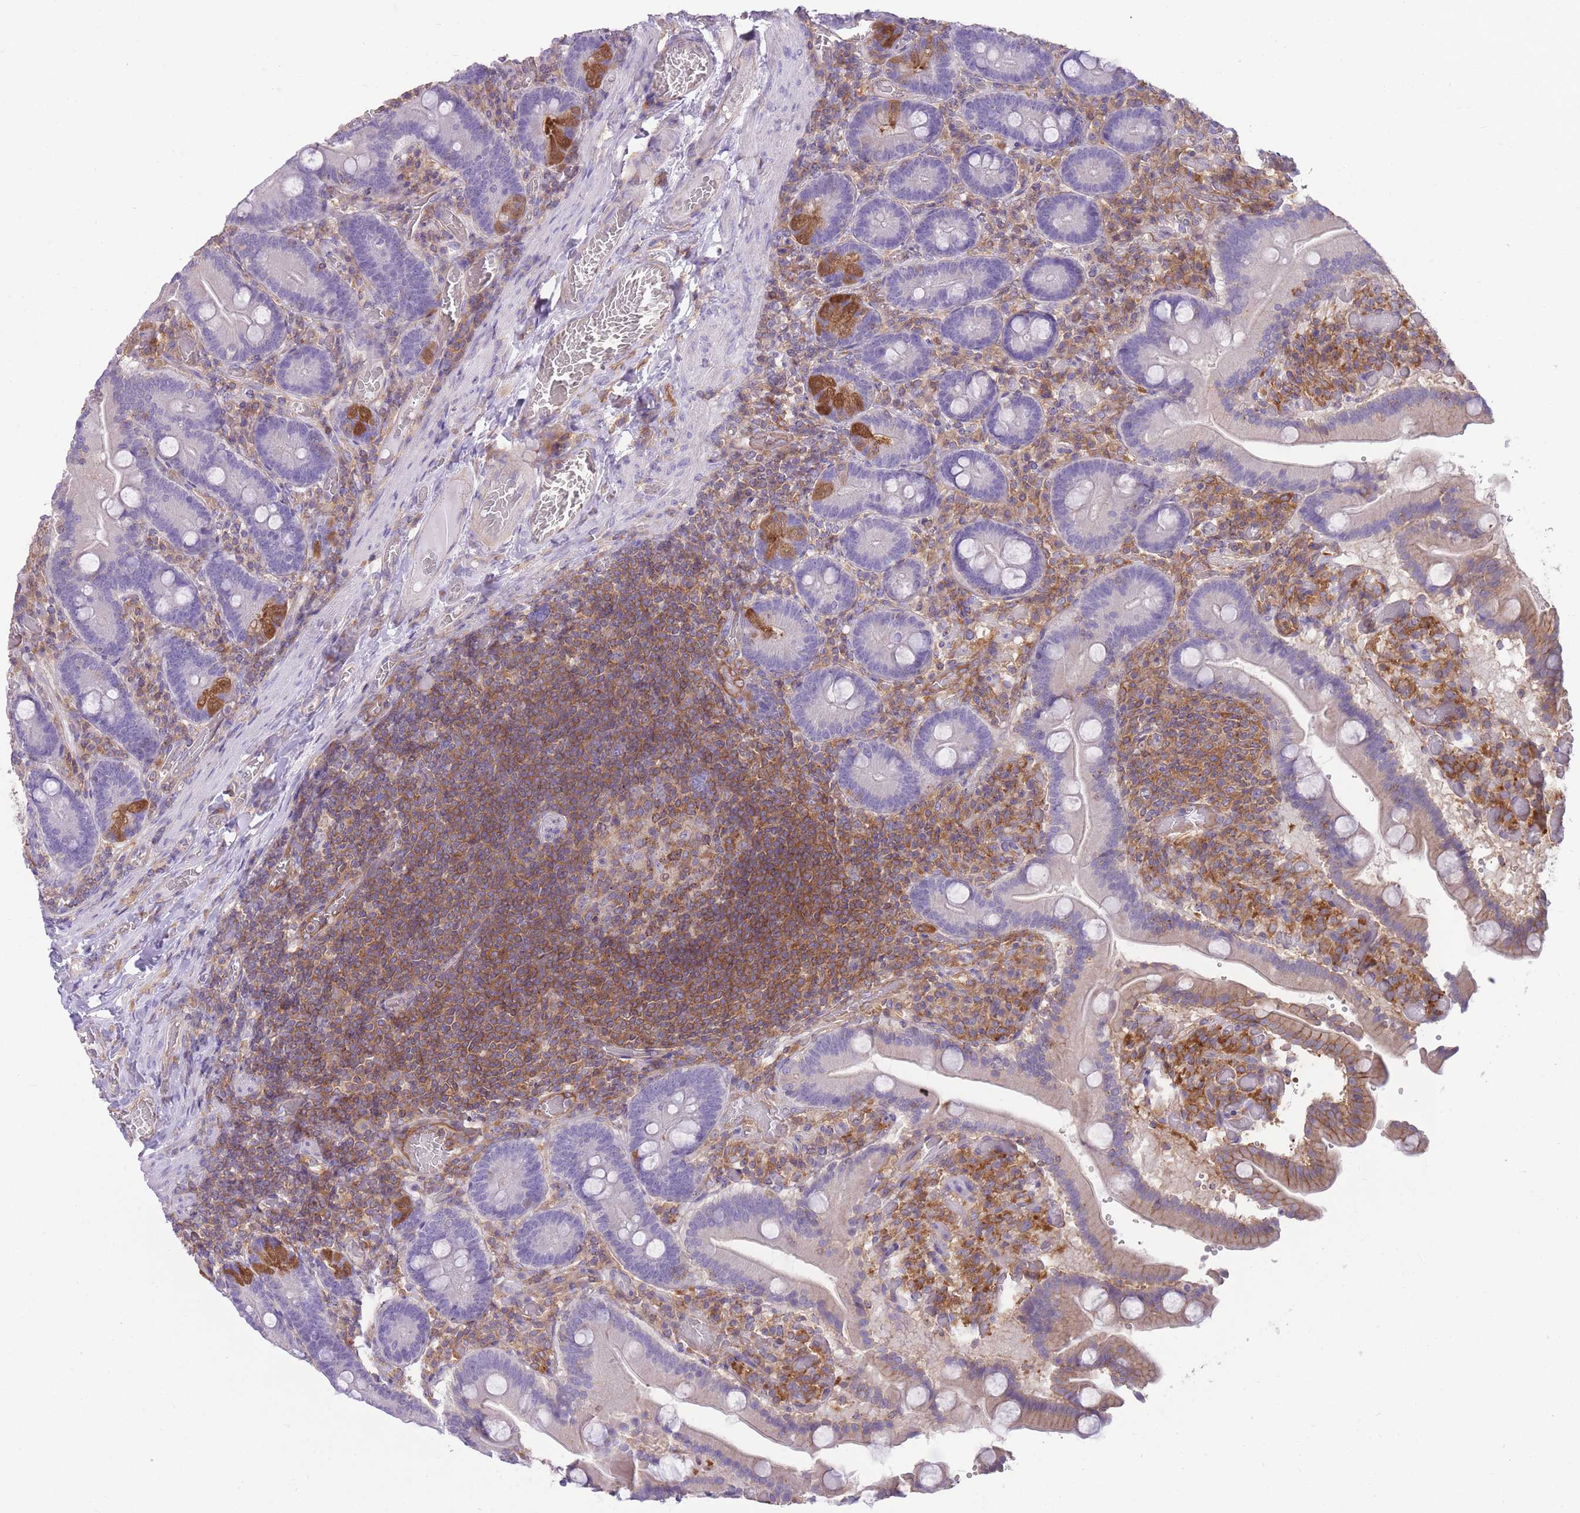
{"staining": {"intensity": "moderate", "quantity": "<25%", "location": "cytoplasmic/membranous"}, "tissue": "duodenum", "cell_type": "Glandular cells", "image_type": "normal", "snomed": [{"axis": "morphology", "description": "Normal tissue, NOS"}, {"axis": "topography", "description": "Duodenum"}], "caption": "Brown immunohistochemical staining in unremarkable human duodenum displays moderate cytoplasmic/membranous staining in approximately <25% of glandular cells.", "gene": "PRKAR1A", "patient": {"sex": "female", "age": 62}}